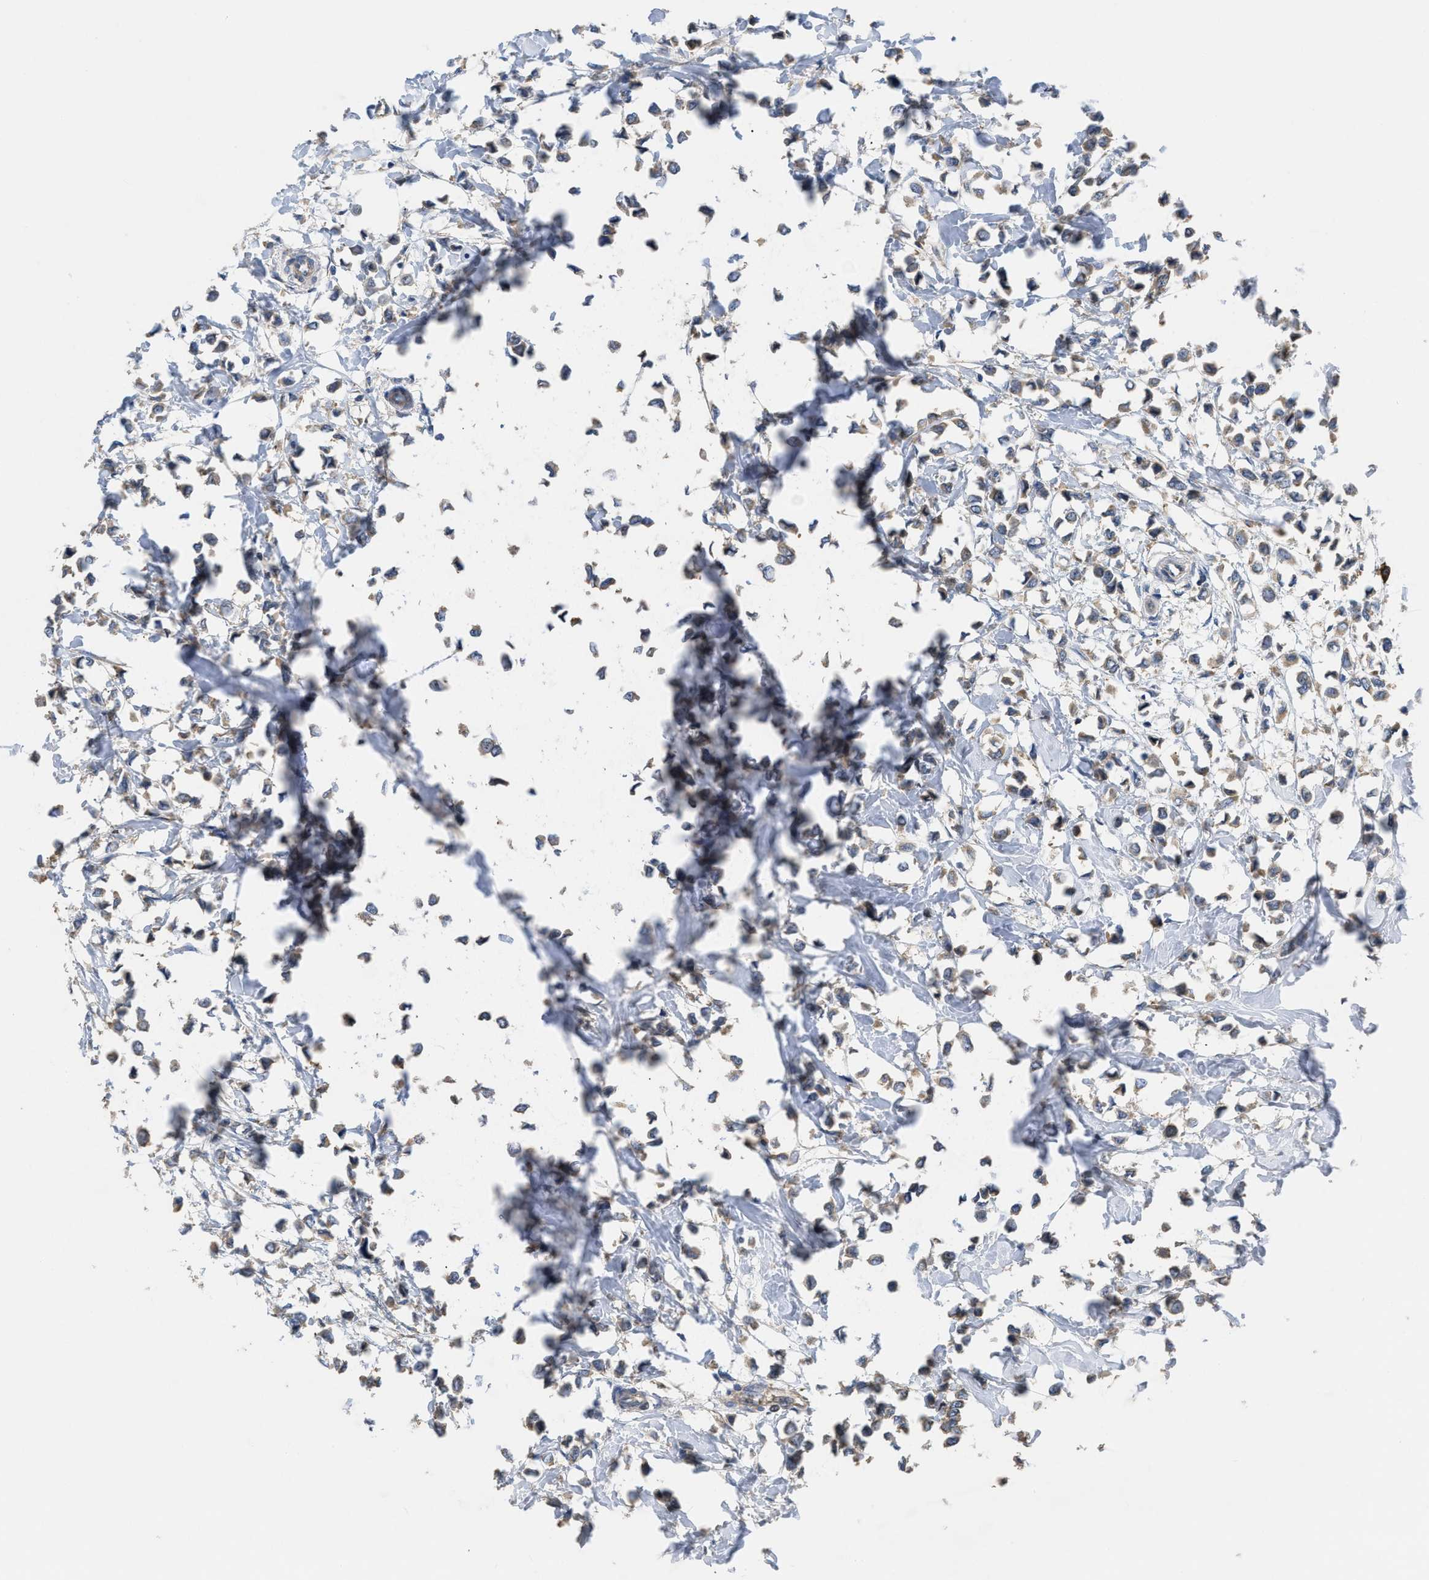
{"staining": {"intensity": "weak", "quantity": ">75%", "location": "cytoplasmic/membranous"}, "tissue": "breast cancer", "cell_type": "Tumor cells", "image_type": "cancer", "snomed": [{"axis": "morphology", "description": "Lobular carcinoma"}, {"axis": "topography", "description": "Breast"}], "caption": "Breast lobular carcinoma stained with immunohistochemistry demonstrates weak cytoplasmic/membranous positivity in approximately >75% of tumor cells. Nuclei are stained in blue.", "gene": "TMEM131", "patient": {"sex": "female", "age": 51}}